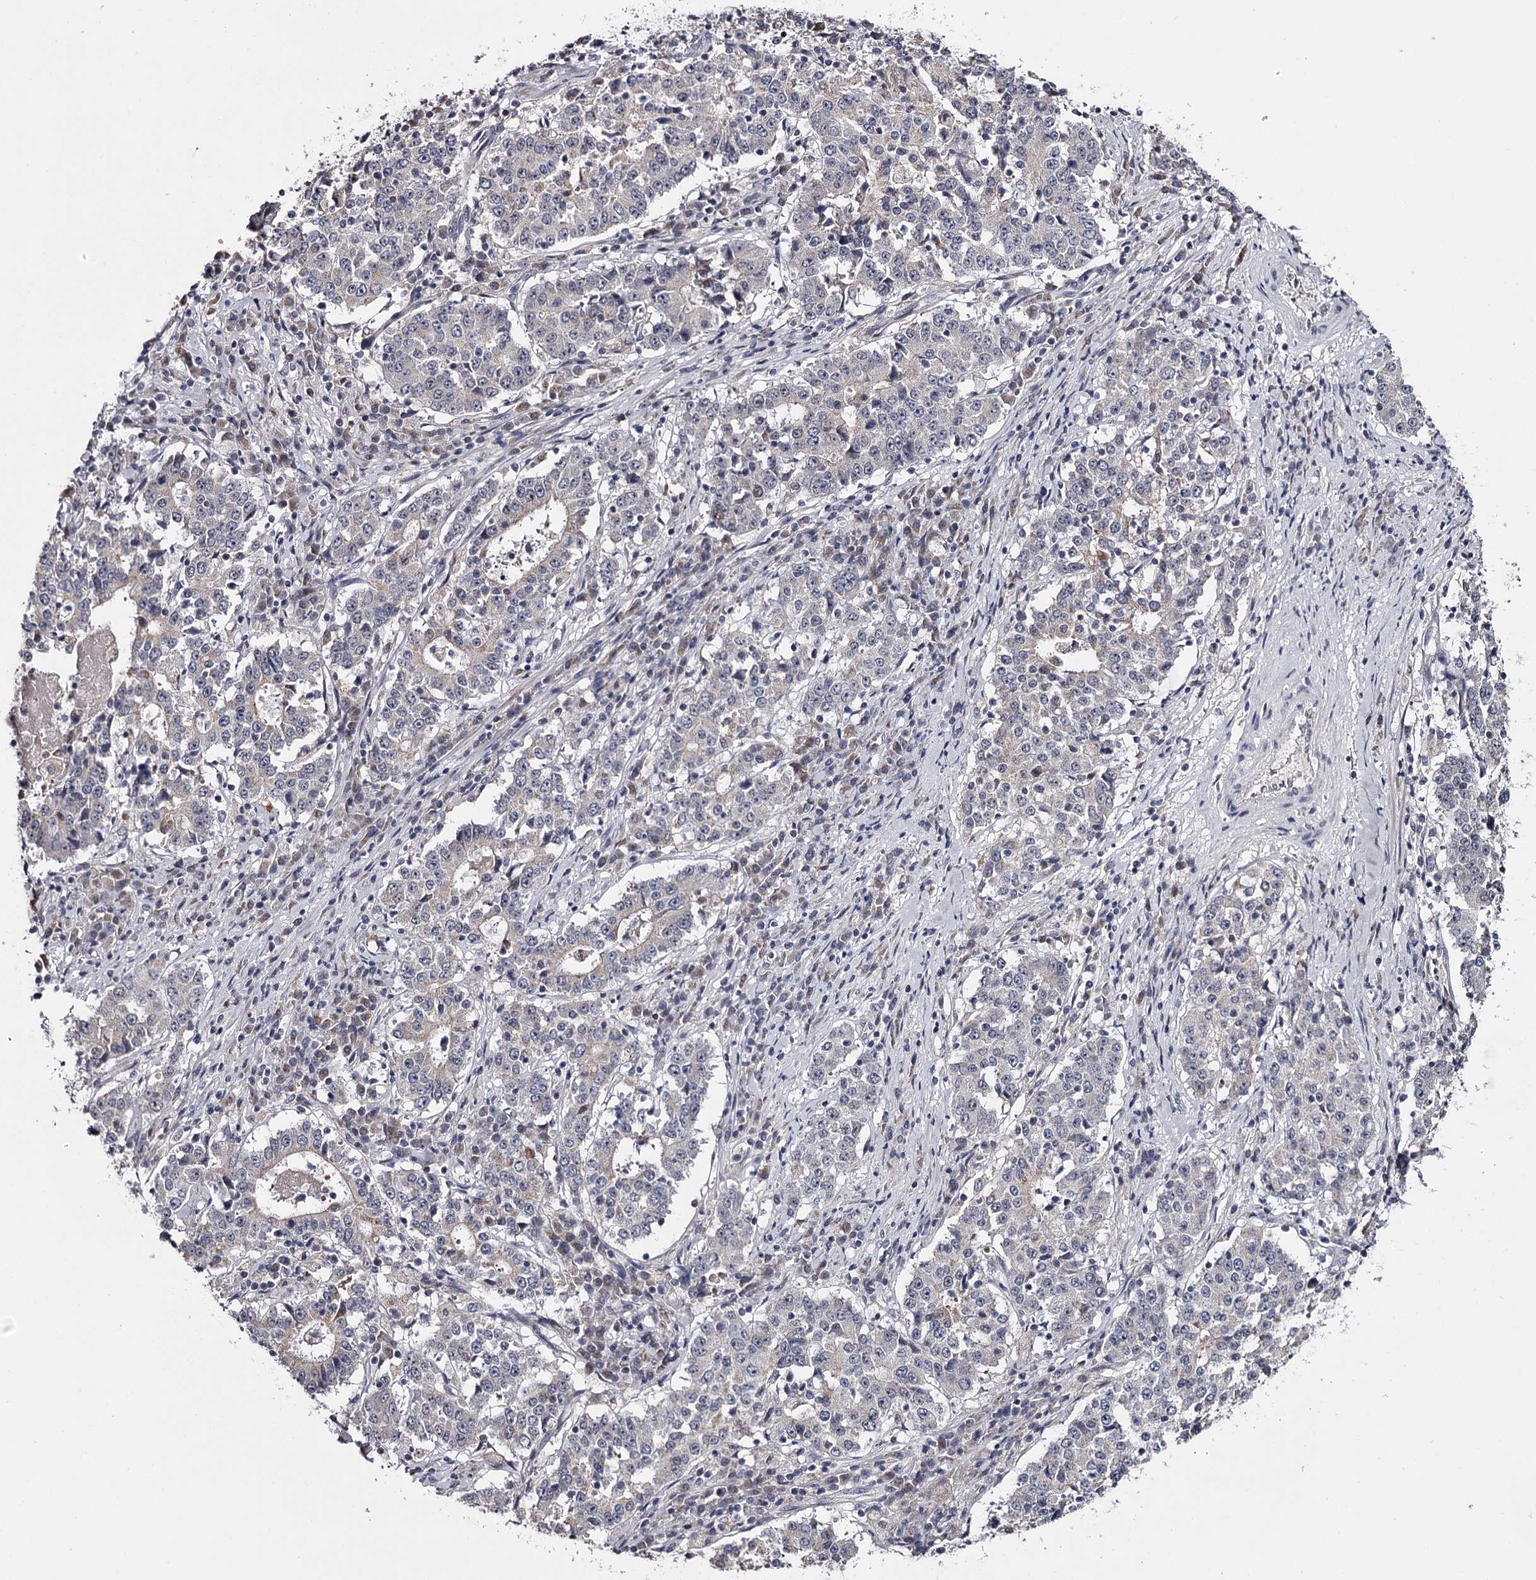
{"staining": {"intensity": "negative", "quantity": "none", "location": "none"}, "tissue": "stomach cancer", "cell_type": "Tumor cells", "image_type": "cancer", "snomed": [{"axis": "morphology", "description": "Adenocarcinoma, NOS"}, {"axis": "topography", "description": "Stomach"}], "caption": "IHC photomicrograph of human stomach adenocarcinoma stained for a protein (brown), which displays no staining in tumor cells. The staining was performed using DAB to visualize the protein expression in brown, while the nuclei were stained in blue with hematoxylin (Magnification: 20x).", "gene": "GTSF1", "patient": {"sex": "male", "age": 59}}